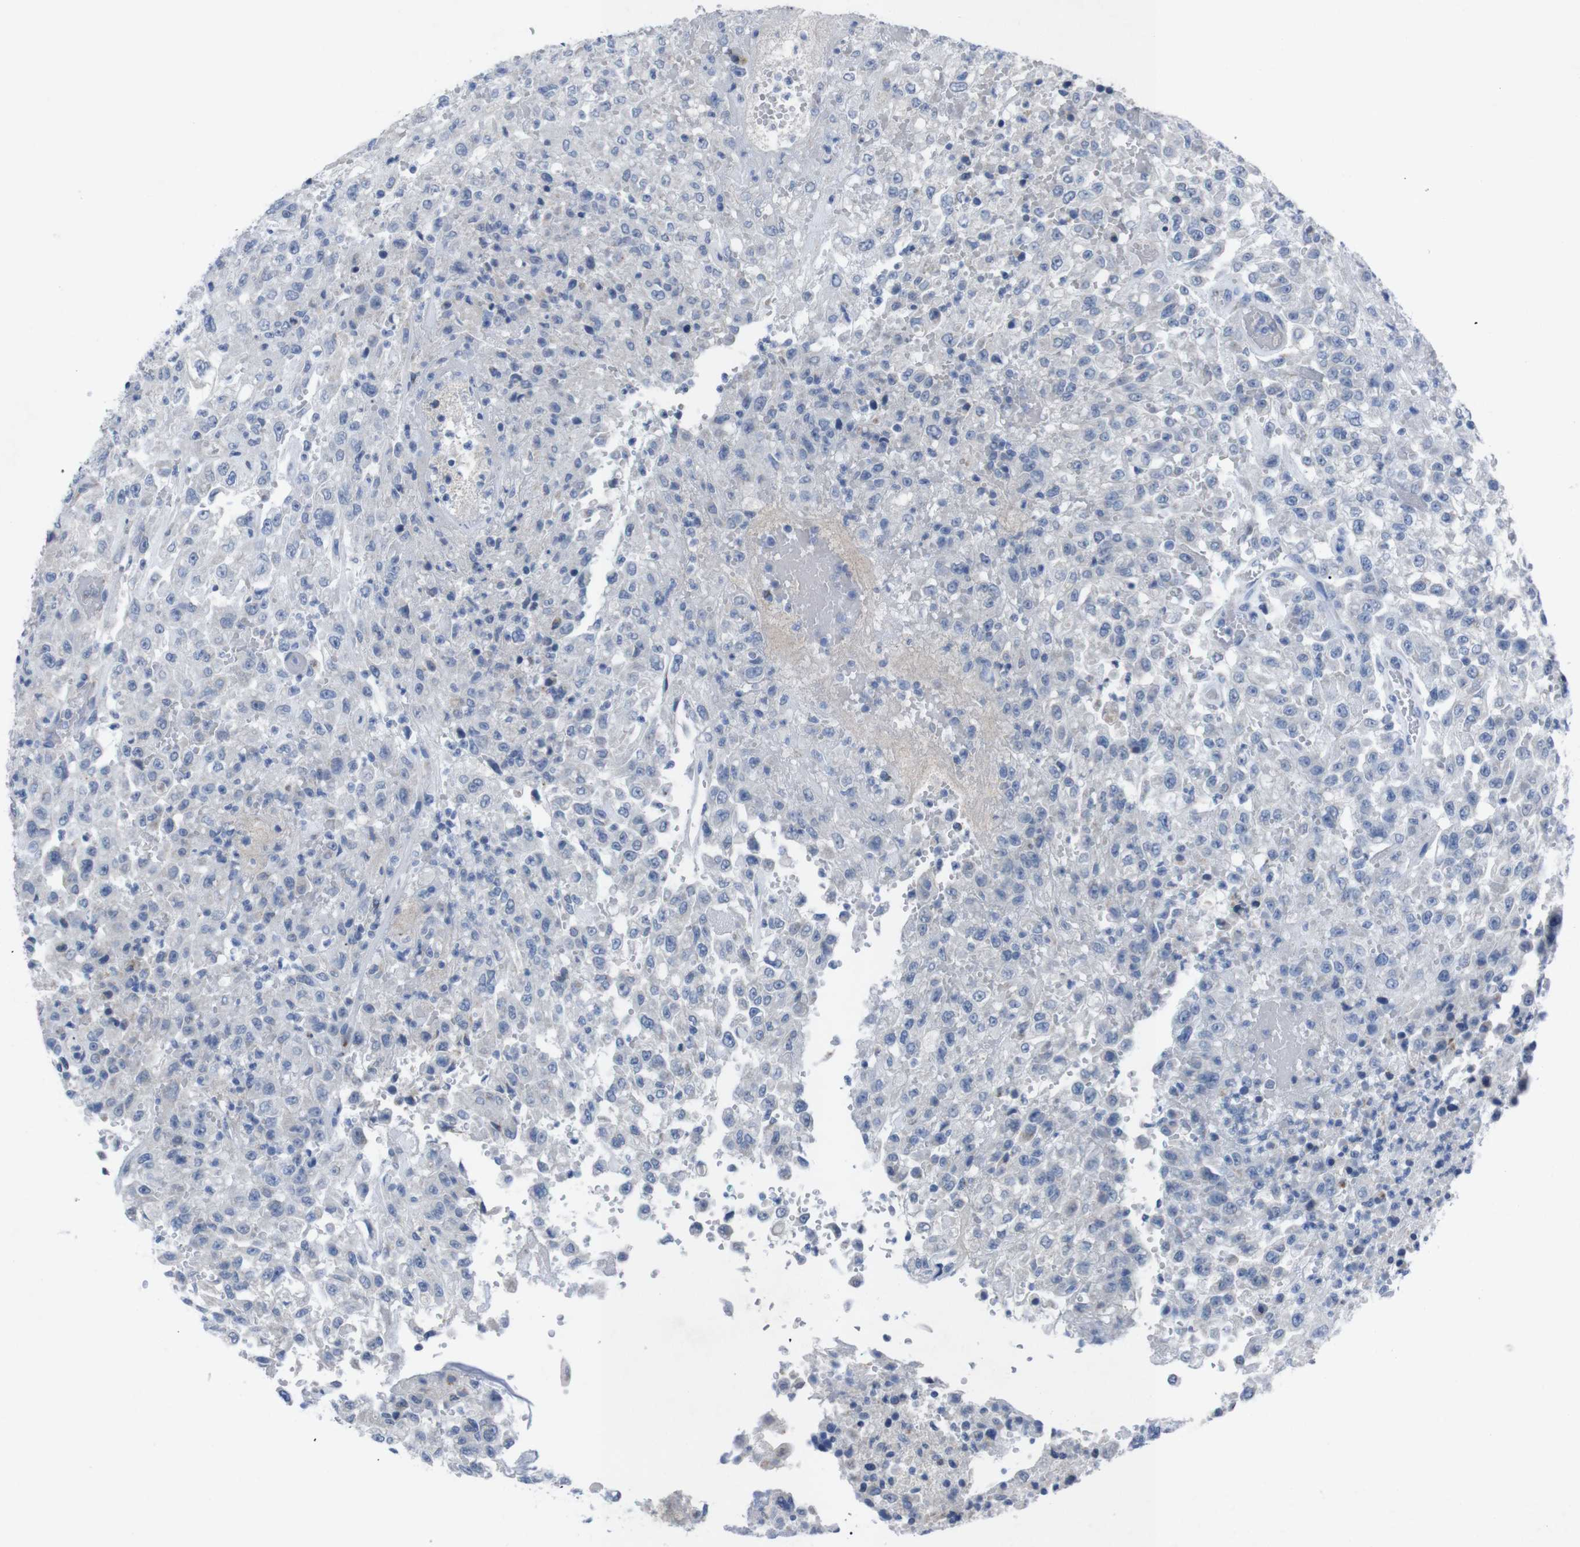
{"staining": {"intensity": "weak", "quantity": "<25%", "location": "cytoplasmic/membranous"}, "tissue": "urothelial cancer", "cell_type": "Tumor cells", "image_type": "cancer", "snomed": [{"axis": "morphology", "description": "Urothelial carcinoma, High grade"}, {"axis": "topography", "description": "Urinary bladder"}], "caption": "Protein analysis of high-grade urothelial carcinoma displays no significant staining in tumor cells. (DAB immunohistochemistry visualized using brightfield microscopy, high magnification).", "gene": "IRF4", "patient": {"sex": "male", "age": 46}}